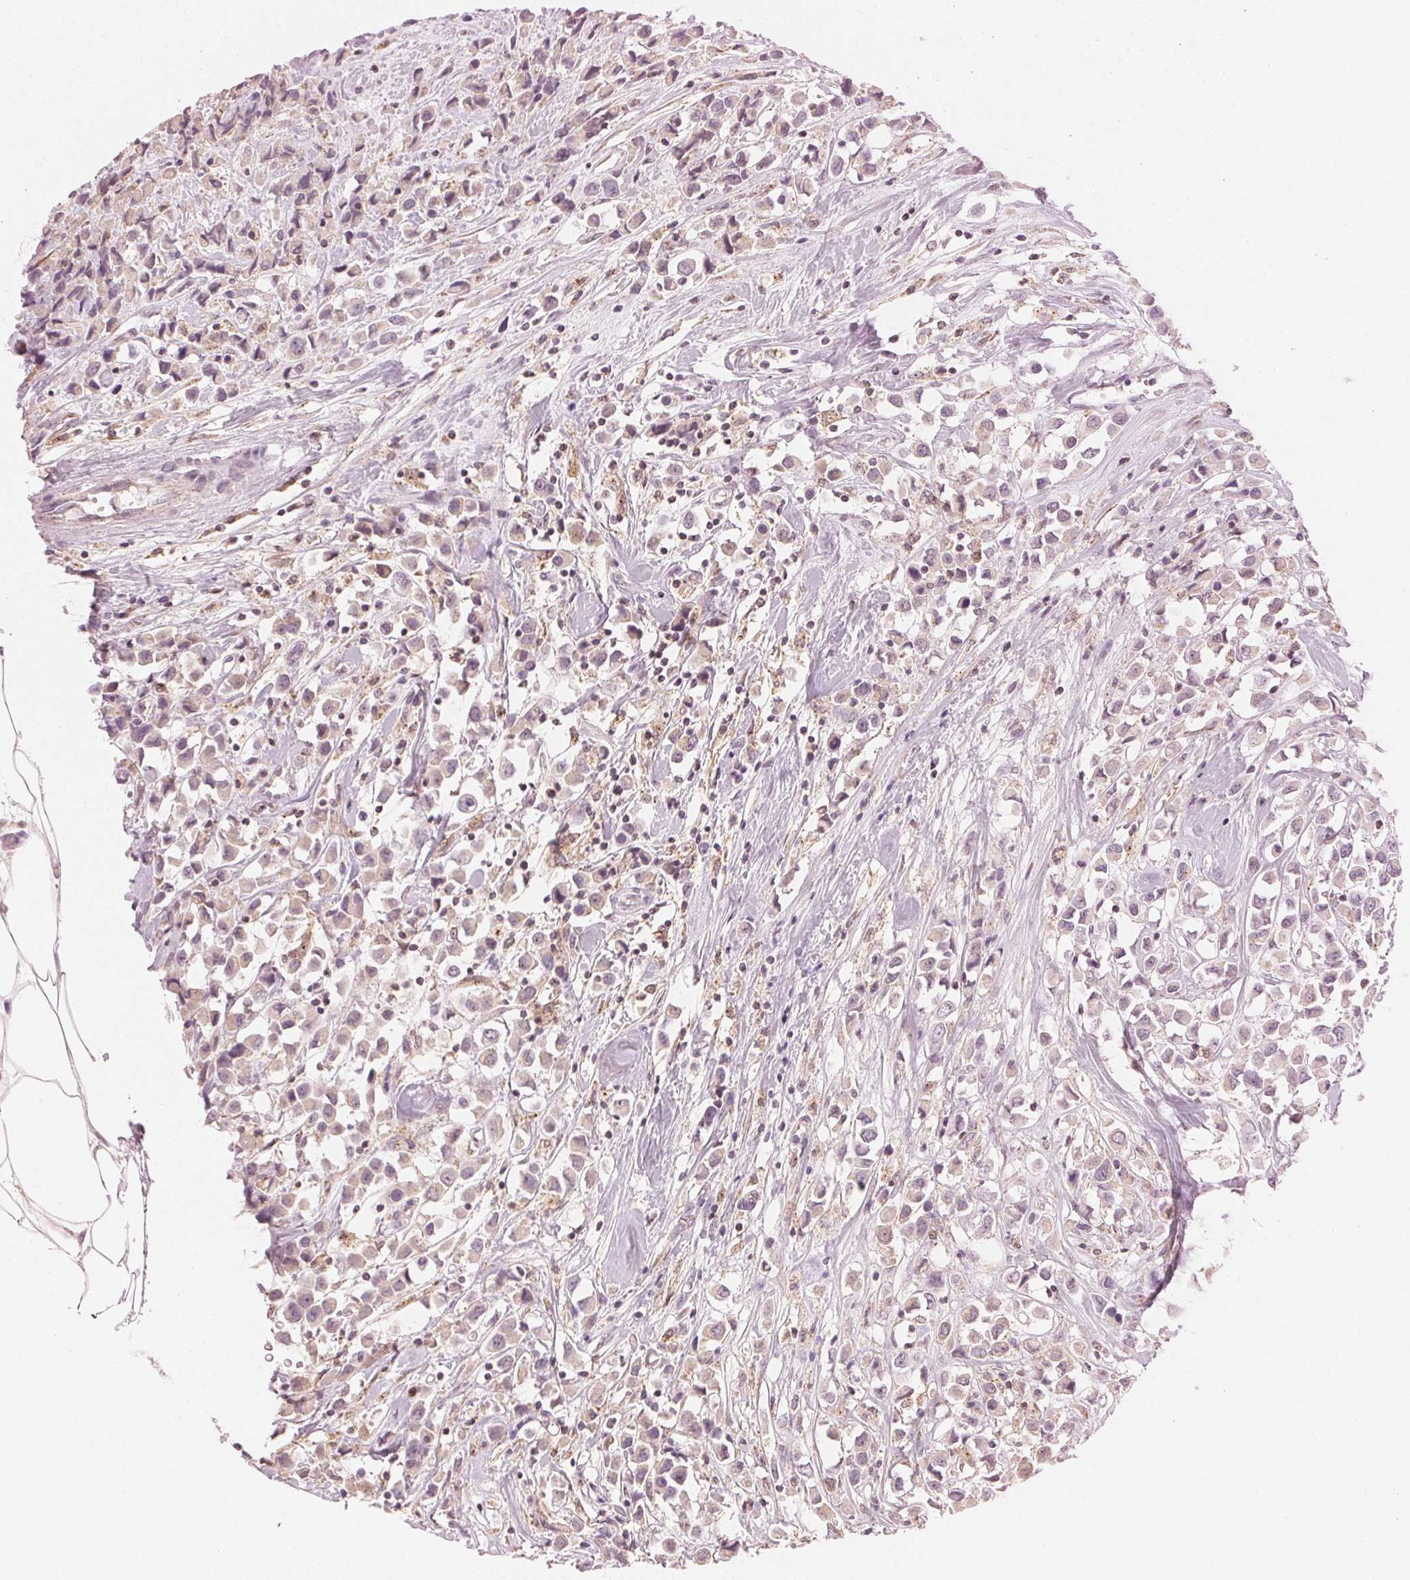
{"staining": {"intensity": "weak", "quantity": "<25%", "location": "cytoplasmic/membranous"}, "tissue": "breast cancer", "cell_type": "Tumor cells", "image_type": "cancer", "snomed": [{"axis": "morphology", "description": "Duct carcinoma"}, {"axis": "topography", "description": "Breast"}], "caption": "Immunohistochemistry (IHC) micrograph of infiltrating ductal carcinoma (breast) stained for a protein (brown), which displays no positivity in tumor cells. The staining was performed using DAB (3,3'-diaminobenzidine) to visualize the protein expression in brown, while the nuclei were stained in blue with hematoxylin (Magnification: 20x).", "gene": "HOXB13", "patient": {"sex": "female", "age": 61}}